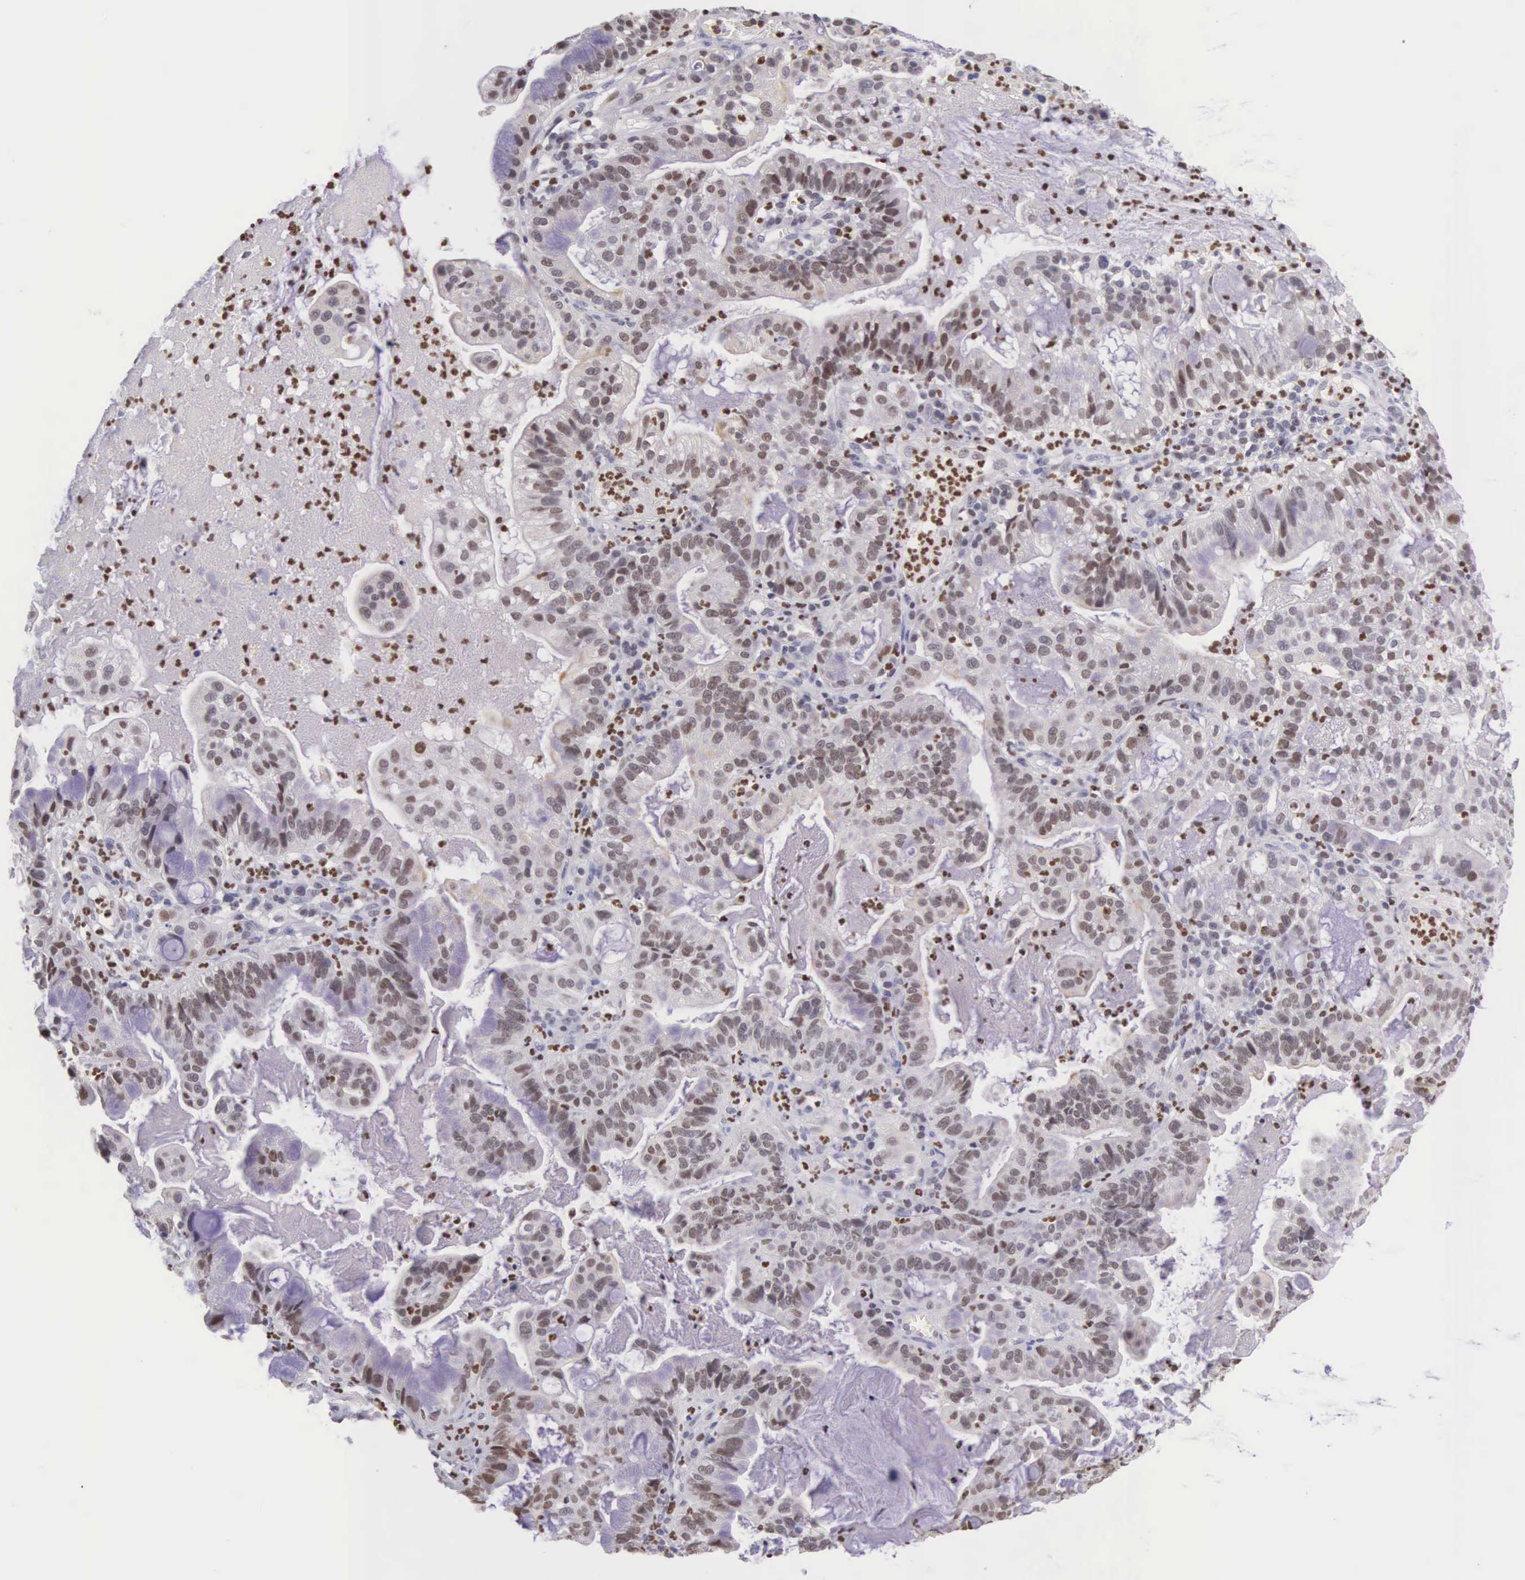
{"staining": {"intensity": "moderate", "quantity": "25%-75%", "location": "nuclear"}, "tissue": "cervical cancer", "cell_type": "Tumor cells", "image_type": "cancer", "snomed": [{"axis": "morphology", "description": "Adenocarcinoma, NOS"}, {"axis": "topography", "description": "Cervix"}], "caption": "An immunohistochemistry (IHC) histopathology image of tumor tissue is shown. Protein staining in brown labels moderate nuclear positivity in cervical cancer (adenocarcinoma) within tumor cells.", "gene": "VRK1", "patient": {"sex": "female", "age": 41}}